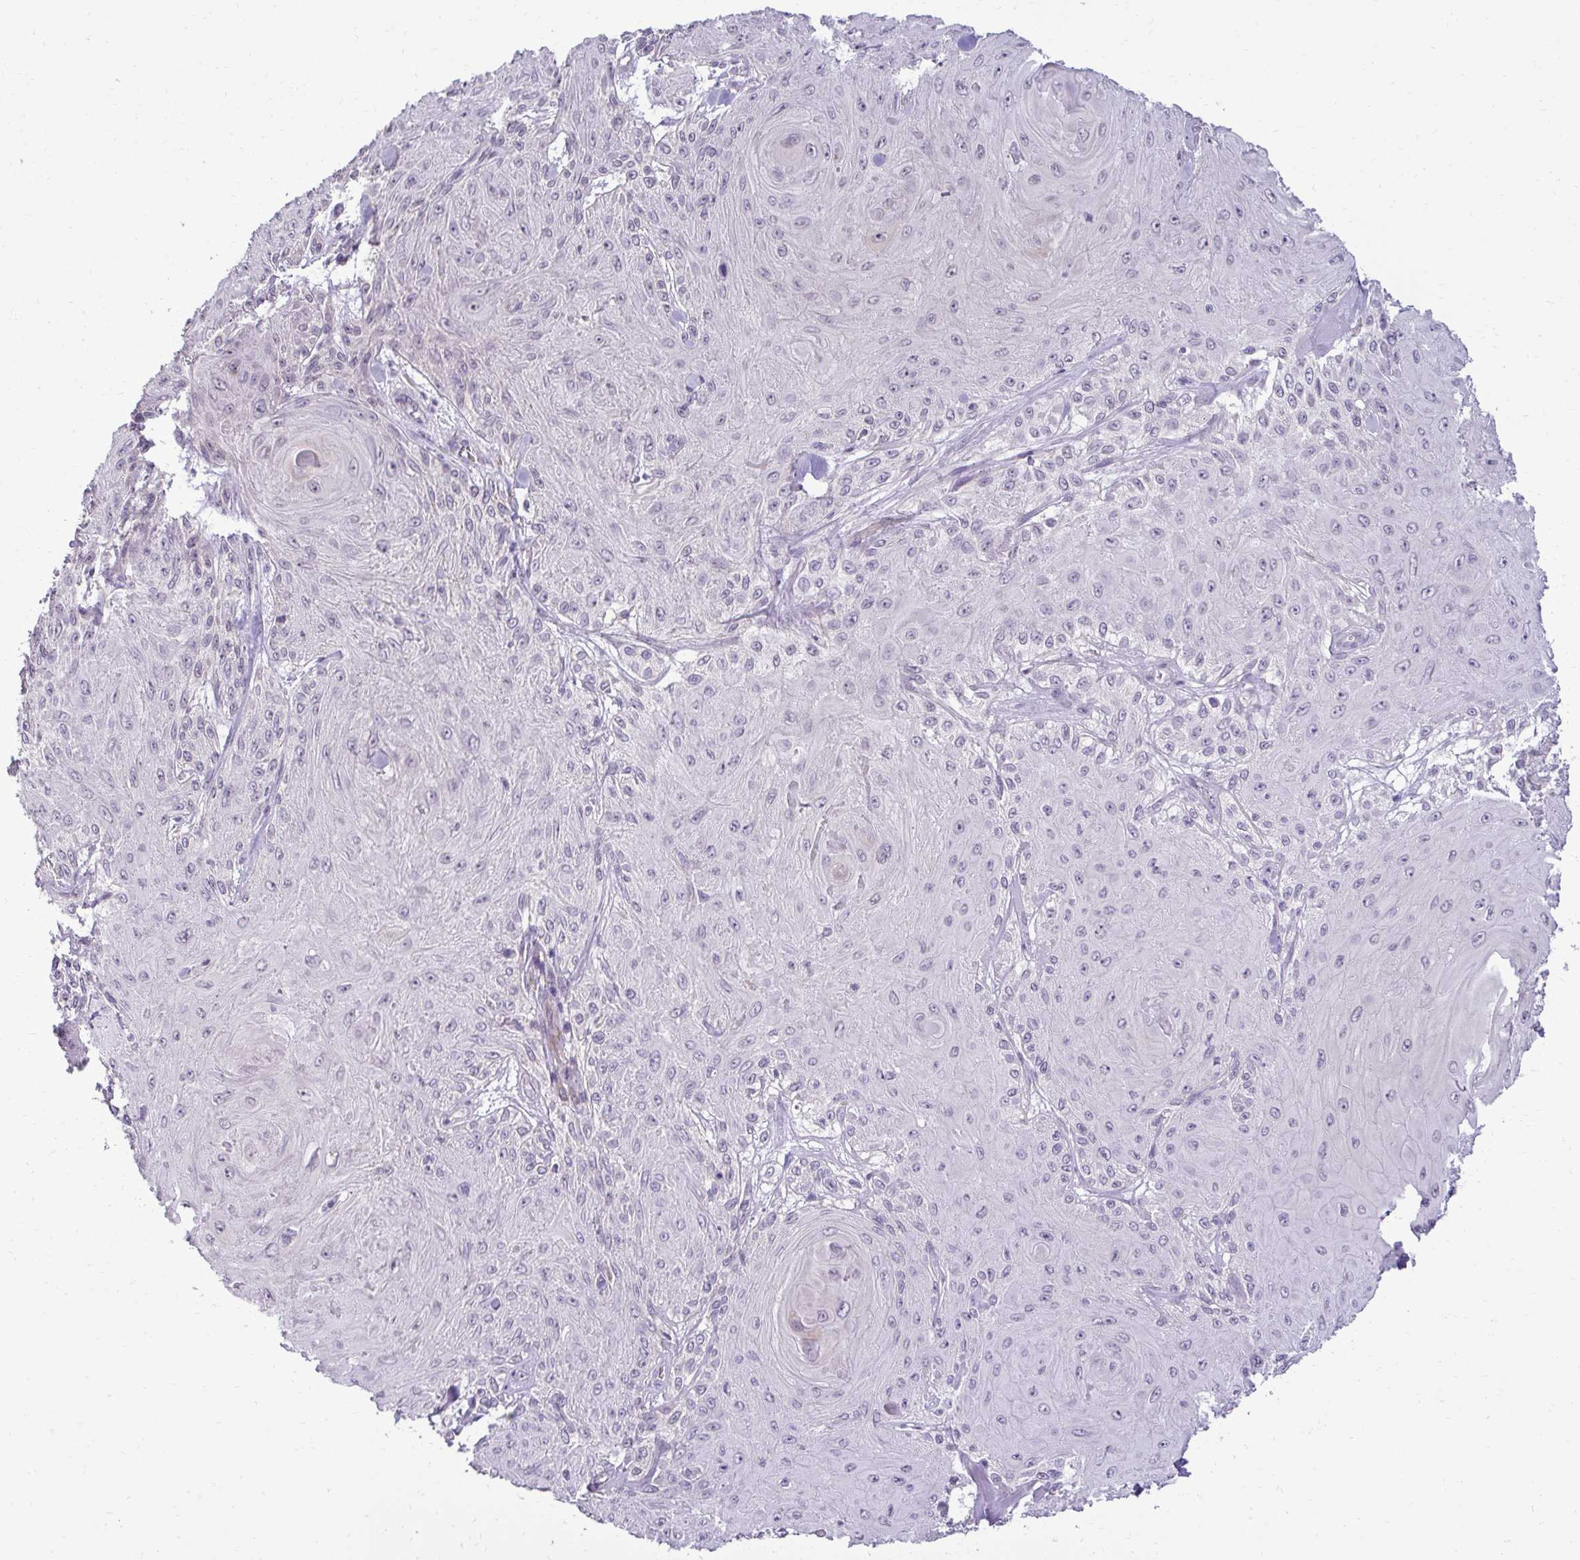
{"staining": {"intensity": "negative", "quantity": "none", "location": "none"}, "tissue": "skin cancer", "cell_type": "Tumor cells", "image_type": "cancer", "snomed": [{"axis": "morphology", "description": "Squamous cell carcinoma, NOS"}, {"axis": "topography", "description": "Skin"}], "caption": "This is an IHC micrograph of human skin squamous cell carcinoma. There is no staining in tumor cells.", "gene": "SLC30A3", "patient": {"sex": "male", "age": 88}}